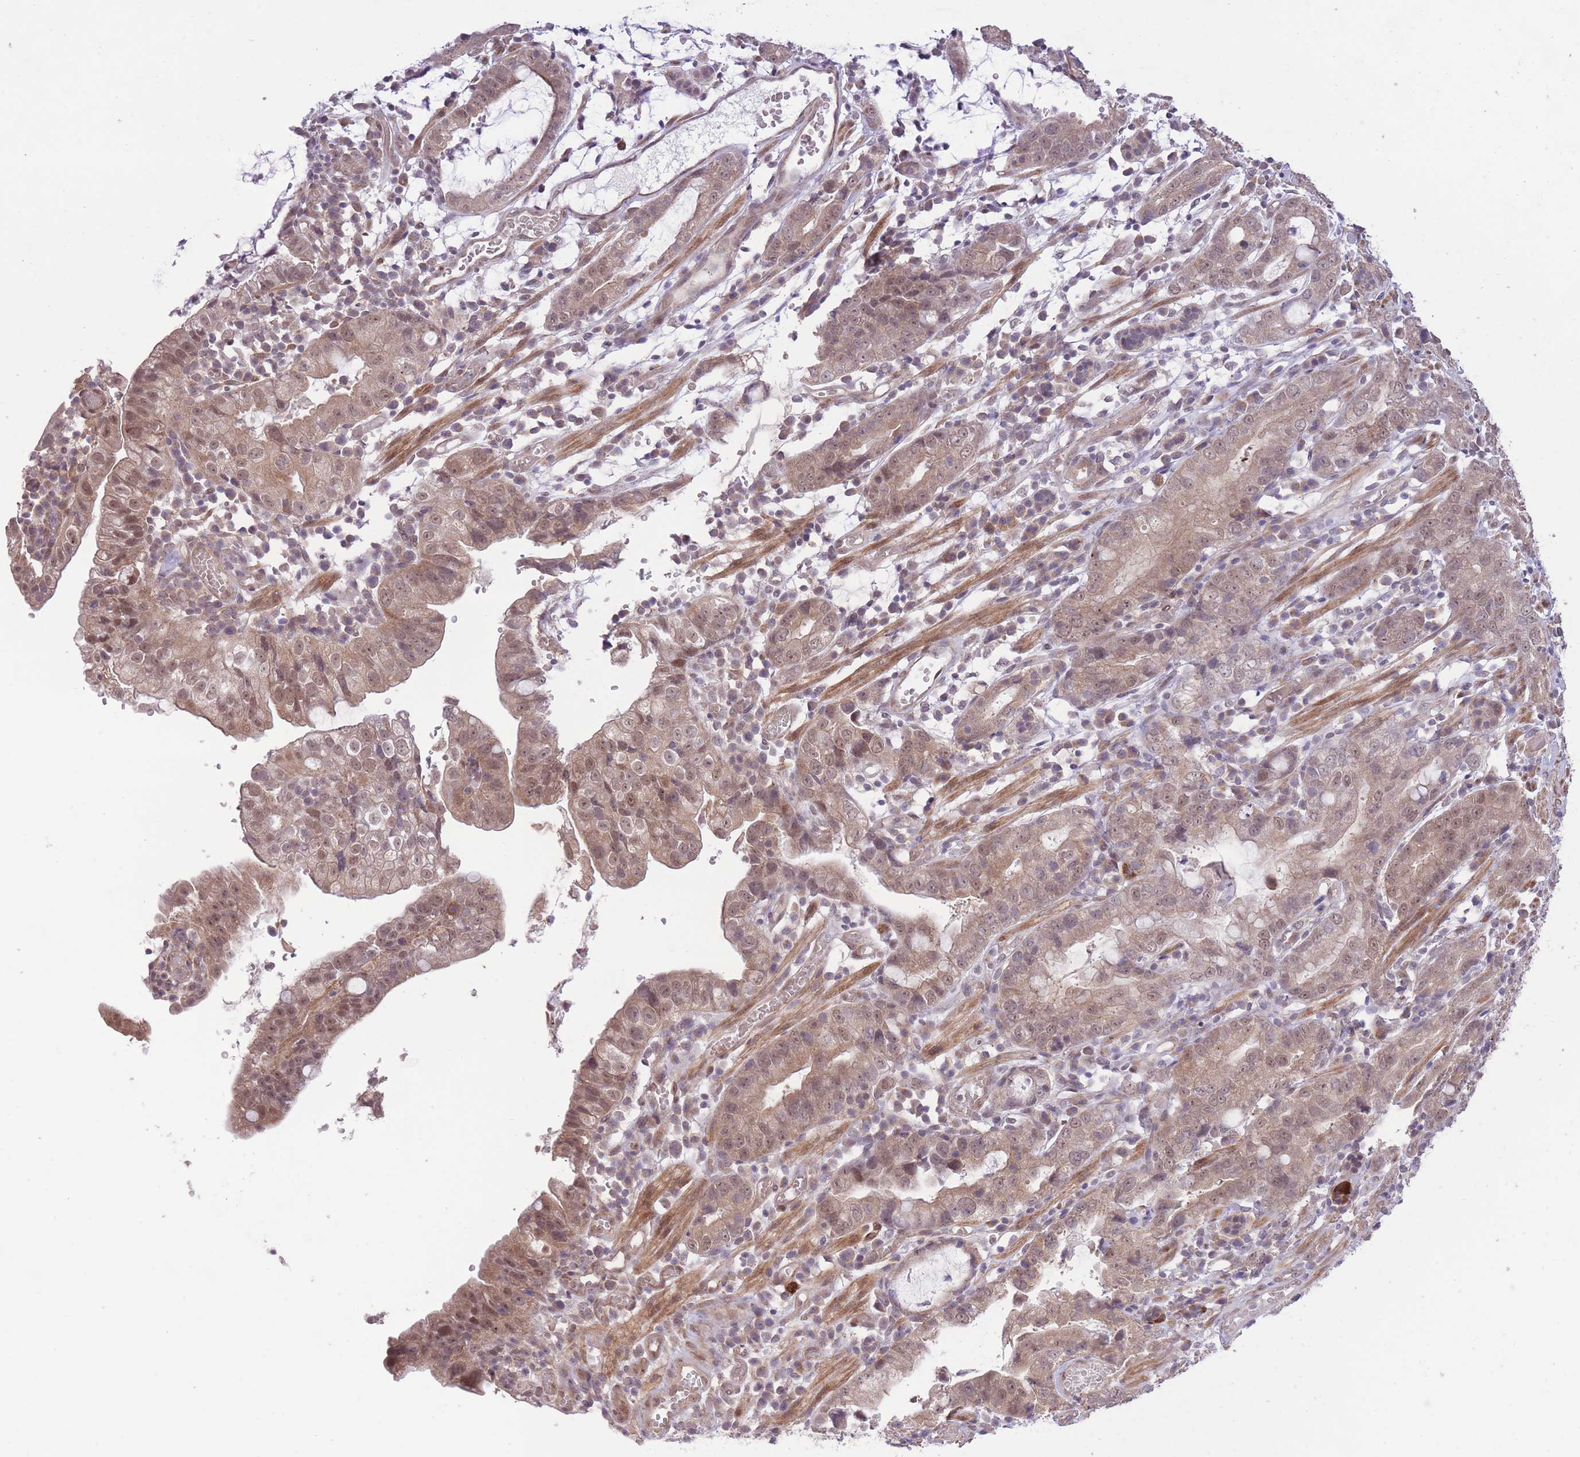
{"staining": {"intensity": "weak", "quantity": ">75%", "location": "cytoplasmic/membranous,nuclear"}, "tissue": "stomach cancer", "cell_type": "Tumor cells", "image_type": "cancer", "snomed": [{"axis": "morphology", "description": "Adenocarcinoma, NOS"}, {"axis": "topography", "description": "Stomach"}], "caption": "DAB (3,3'-diaminobenzidine) immunohistochemical staining of human stomach cancer (adenocarcinoma) demonstrates weak cytoplasmic/membranous and nuclear protein staining in about >75% of tumor cells. The staining was performed using DAB, with brown indicating positive protein expression. Nuclei are stained blue with hematoxylin.", "gene": "ELOA2", "patient": {"sex": "male", "age": 55}}